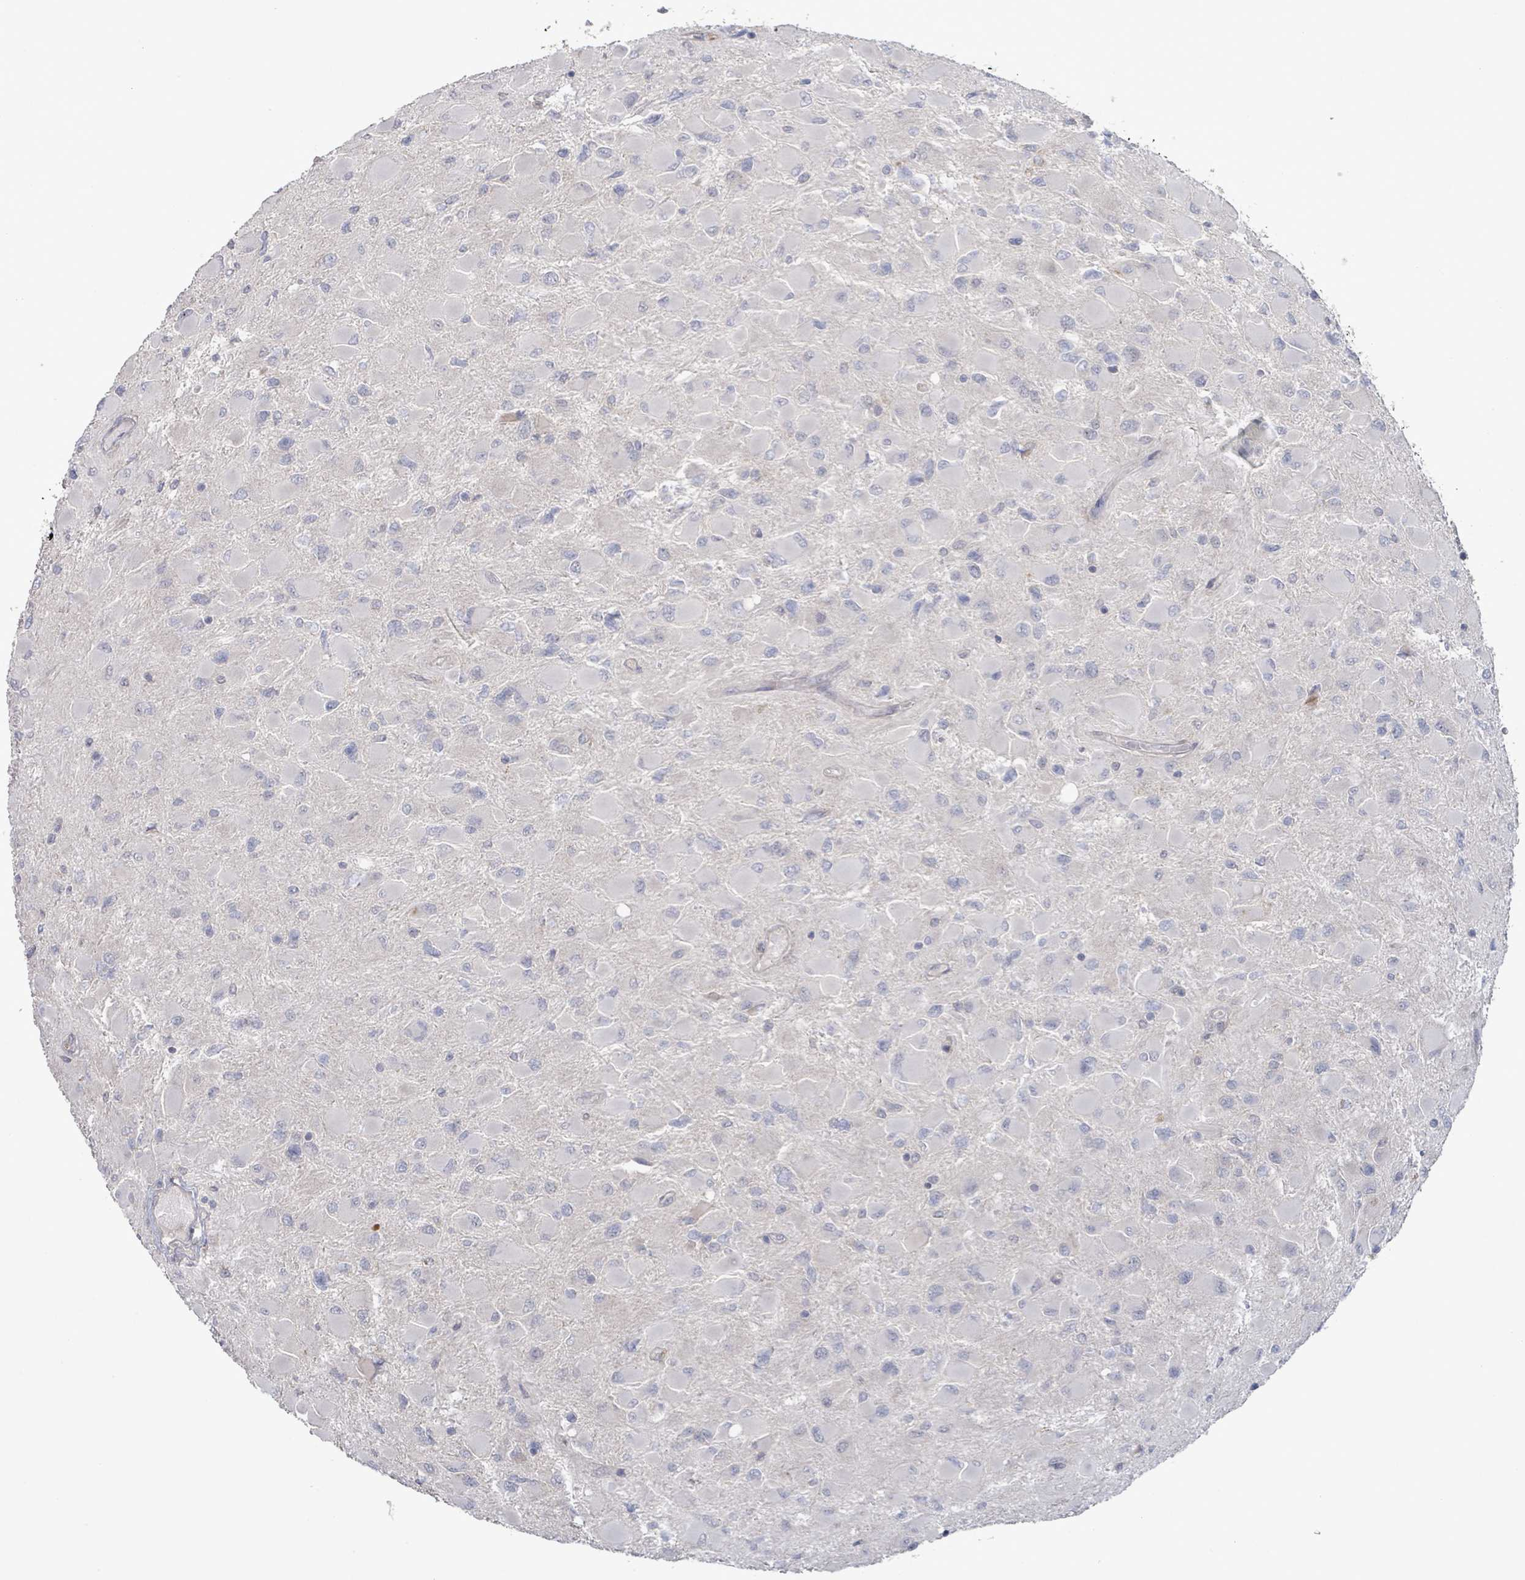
{"staining": {"intensity": "negative", "quantity": "none", "location": "none"}, "tissue": "glioma", "cell_type": "Tumor cells", "image_type": "cancer", "snomed": [{"axis": "morphology", "description": "Glioma, malignant, High grade"}, {"axis": "topography", "description": "Cerebral cortex"}], "caption": "The immunohistochemistry photomicrograph has no significant expression in tumor cells of high-grade glioma (malignant) tissue.", "gene": "SLIT3", "patient": {"sex": "female", "age": 36}}